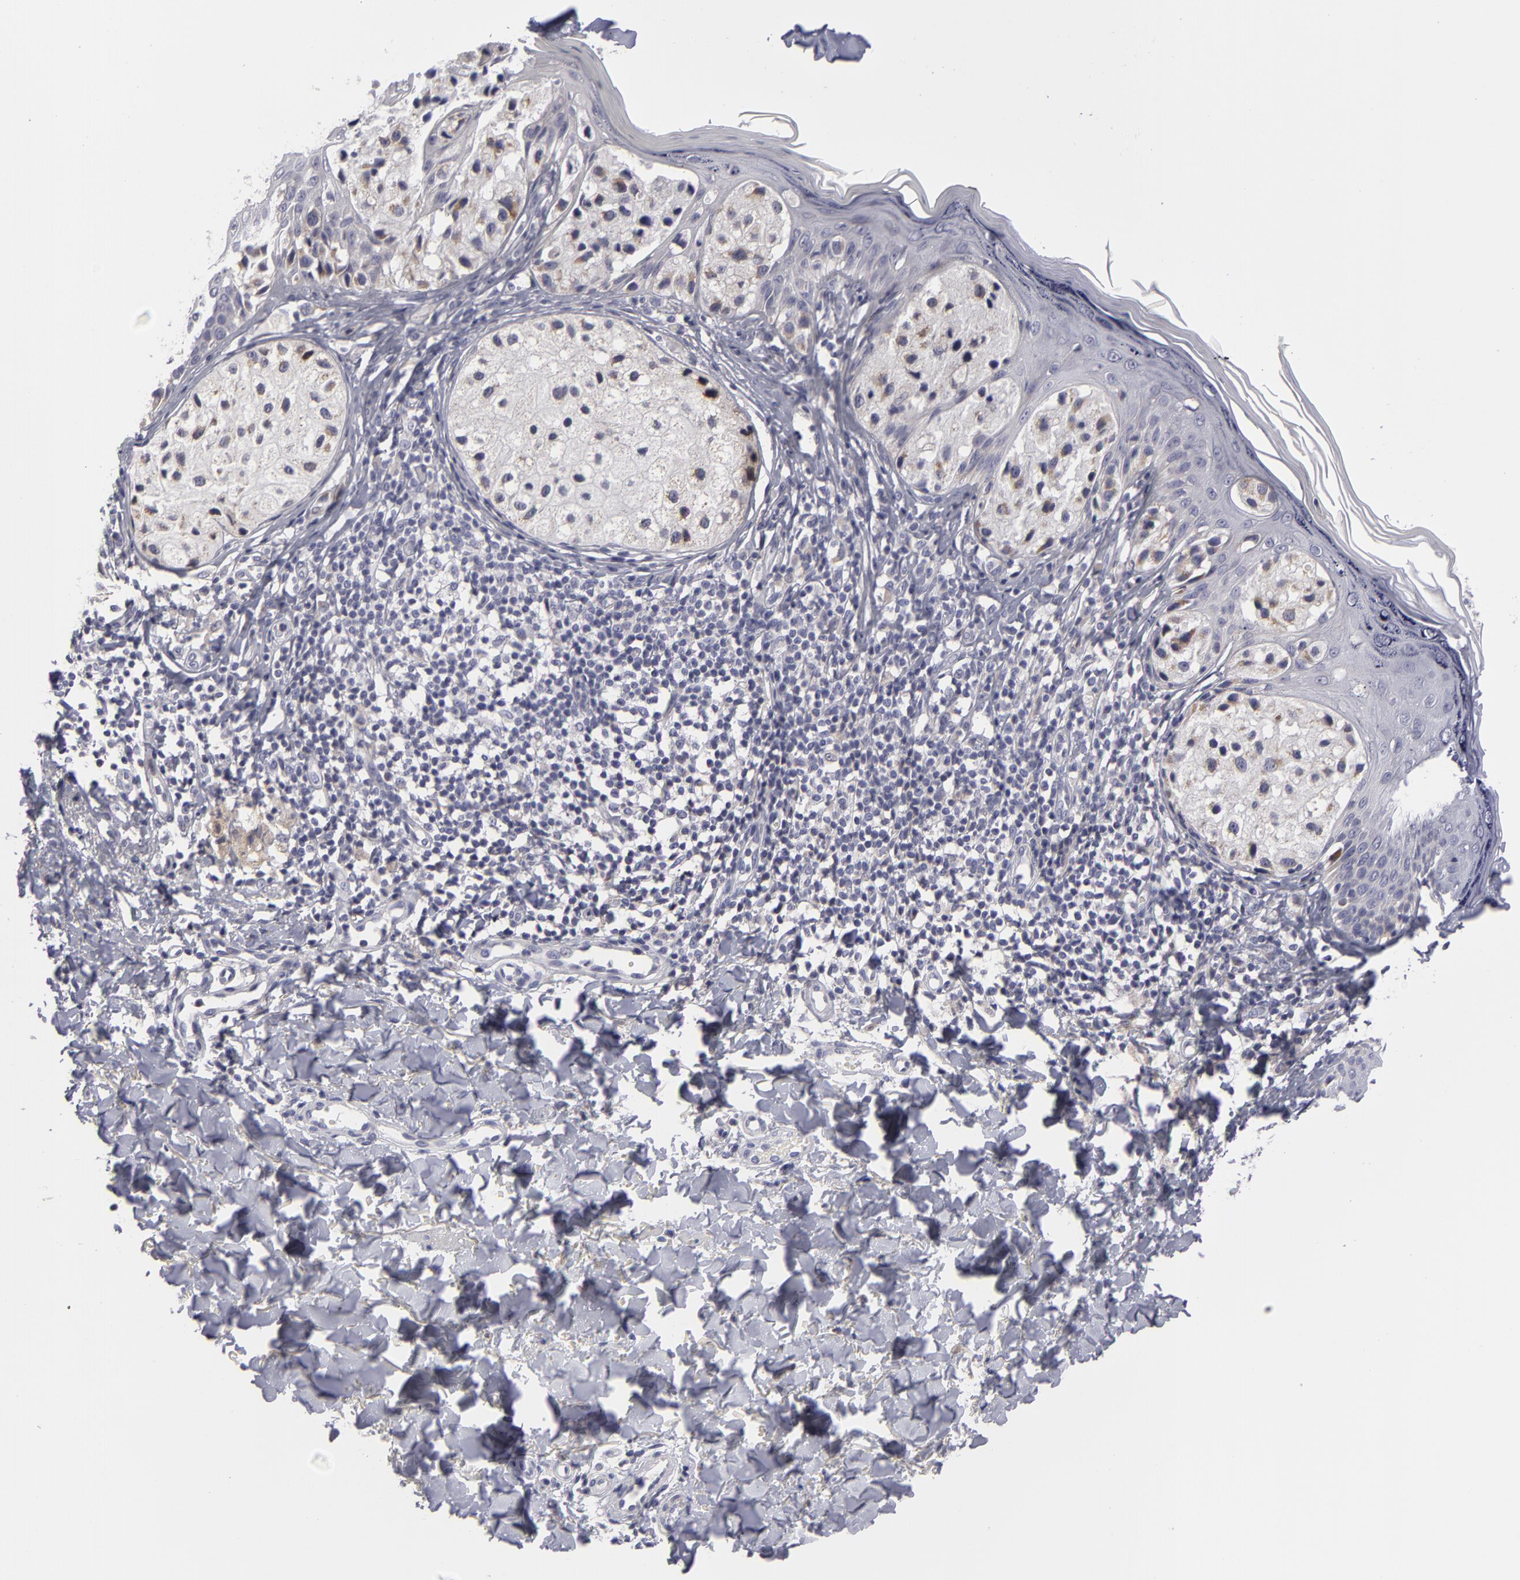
{"staining": {"intensity": "weak", "quantity": "25%-75%", "location": "cytoplasmic/membranous"}, "tissue": "melanoma", "cell_type": "Tumor cells", "image_type": "cancer", "snomed": [{"axis": "morphology", "description": "Malignant melanoma, NOS"}, {"axis": "topography", "description": "Skin"}], "caption": "A high-resolution histopathology image shows IHC staining of melanoma, which displays weak cytoplasmic/membranous staining in about 25%-75% of tumor cells.", "gene": "ATP2B3", "patient": {"sex": "male", "age": 23}}